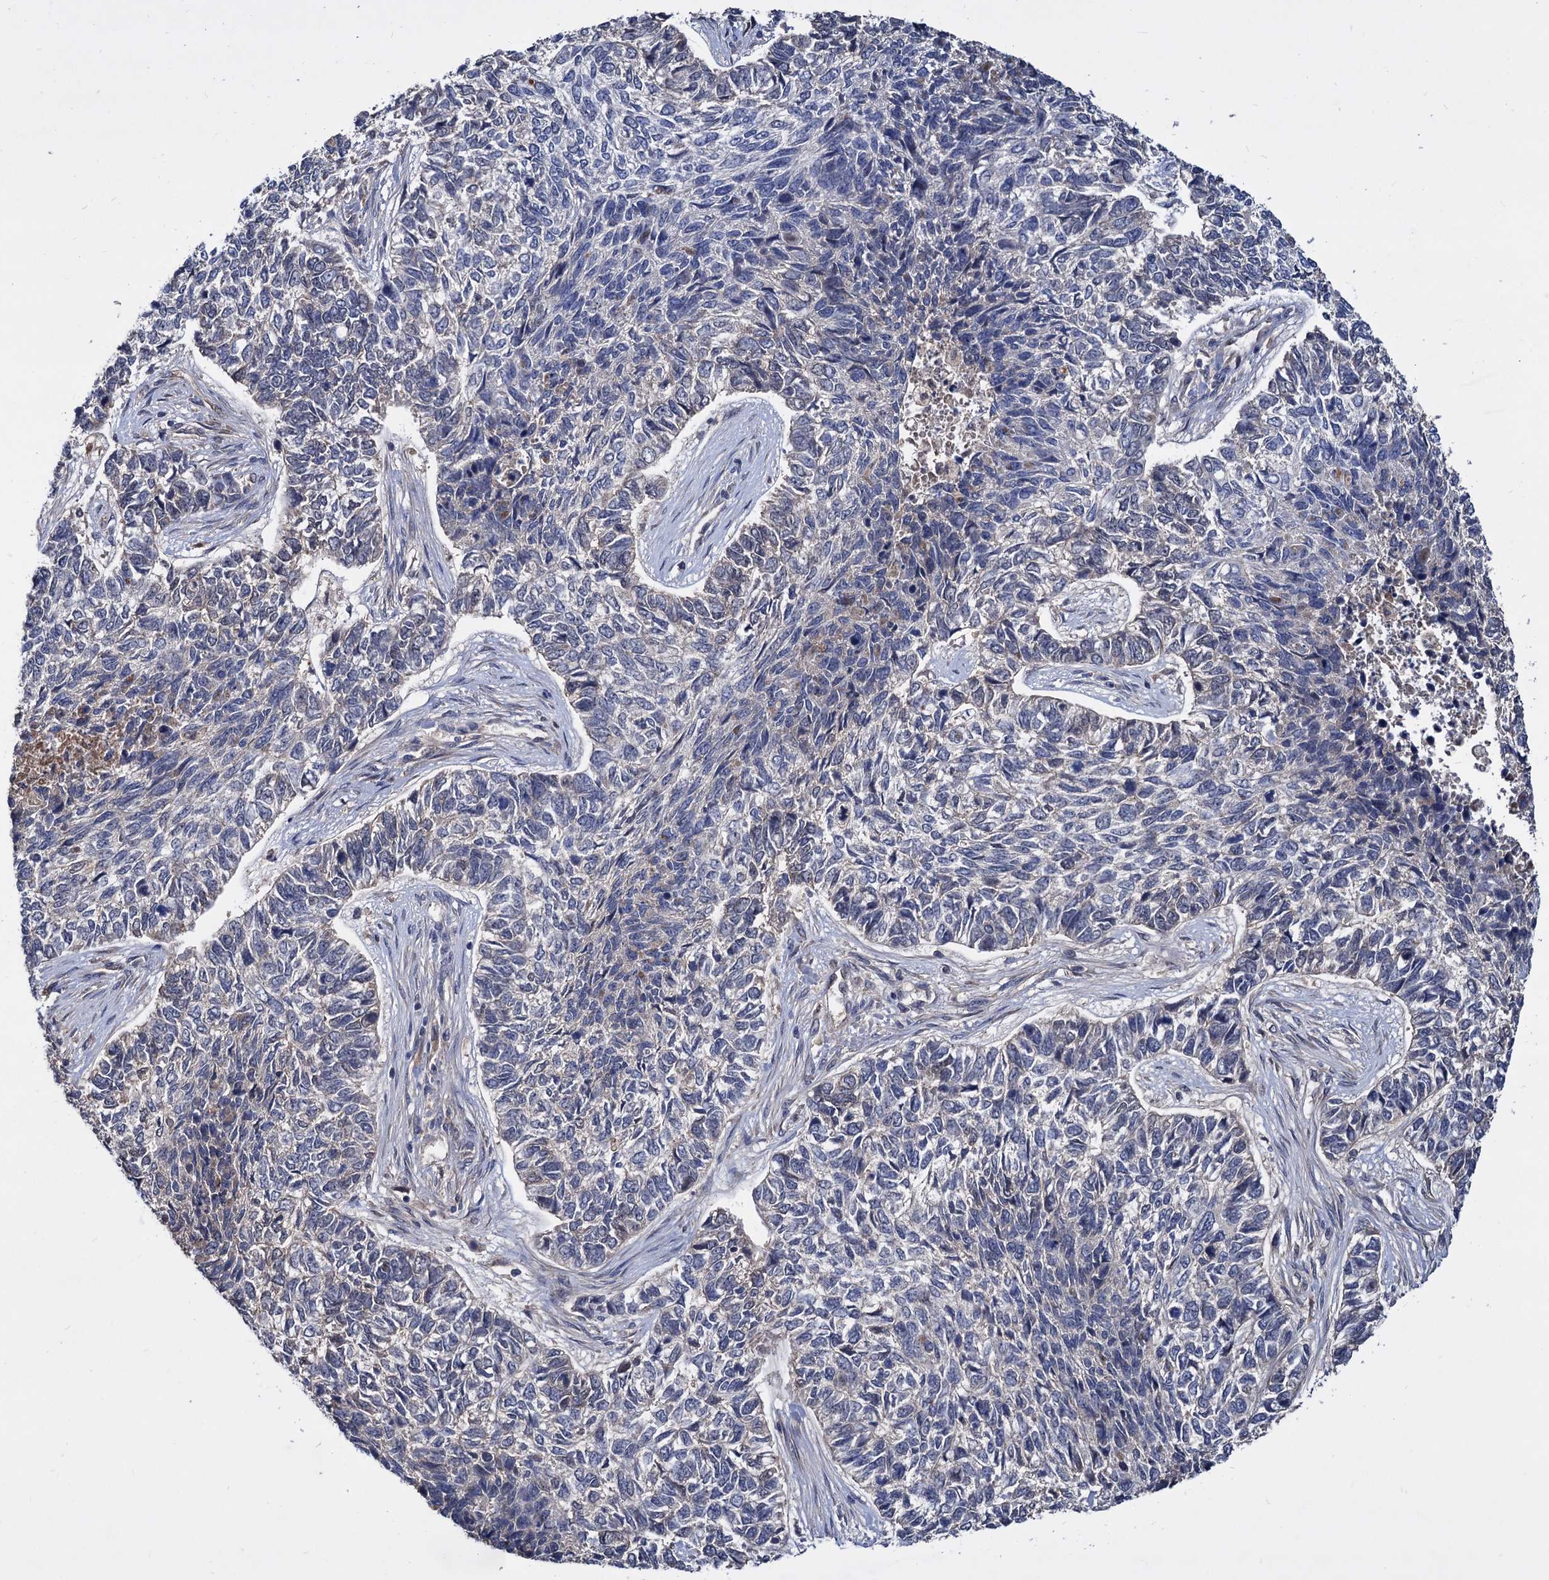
{"staining": {"intensity": "negative", "quantity": "none", "location": "none"}, "tissue": "skin cancer", "cell_type": "Tumor cells", "image_type": "cancer", "snomed": [{"axis": "morphology", "description": "Basal cell carcinoma"}, {"axis": "topography", "description": "Skin"}], "caption": "An image of skin cancer stained for a protein shows no brown staining in tumor cells.", "gene": "PSMD4", "patient": {"sex": "female", "age": 65}}